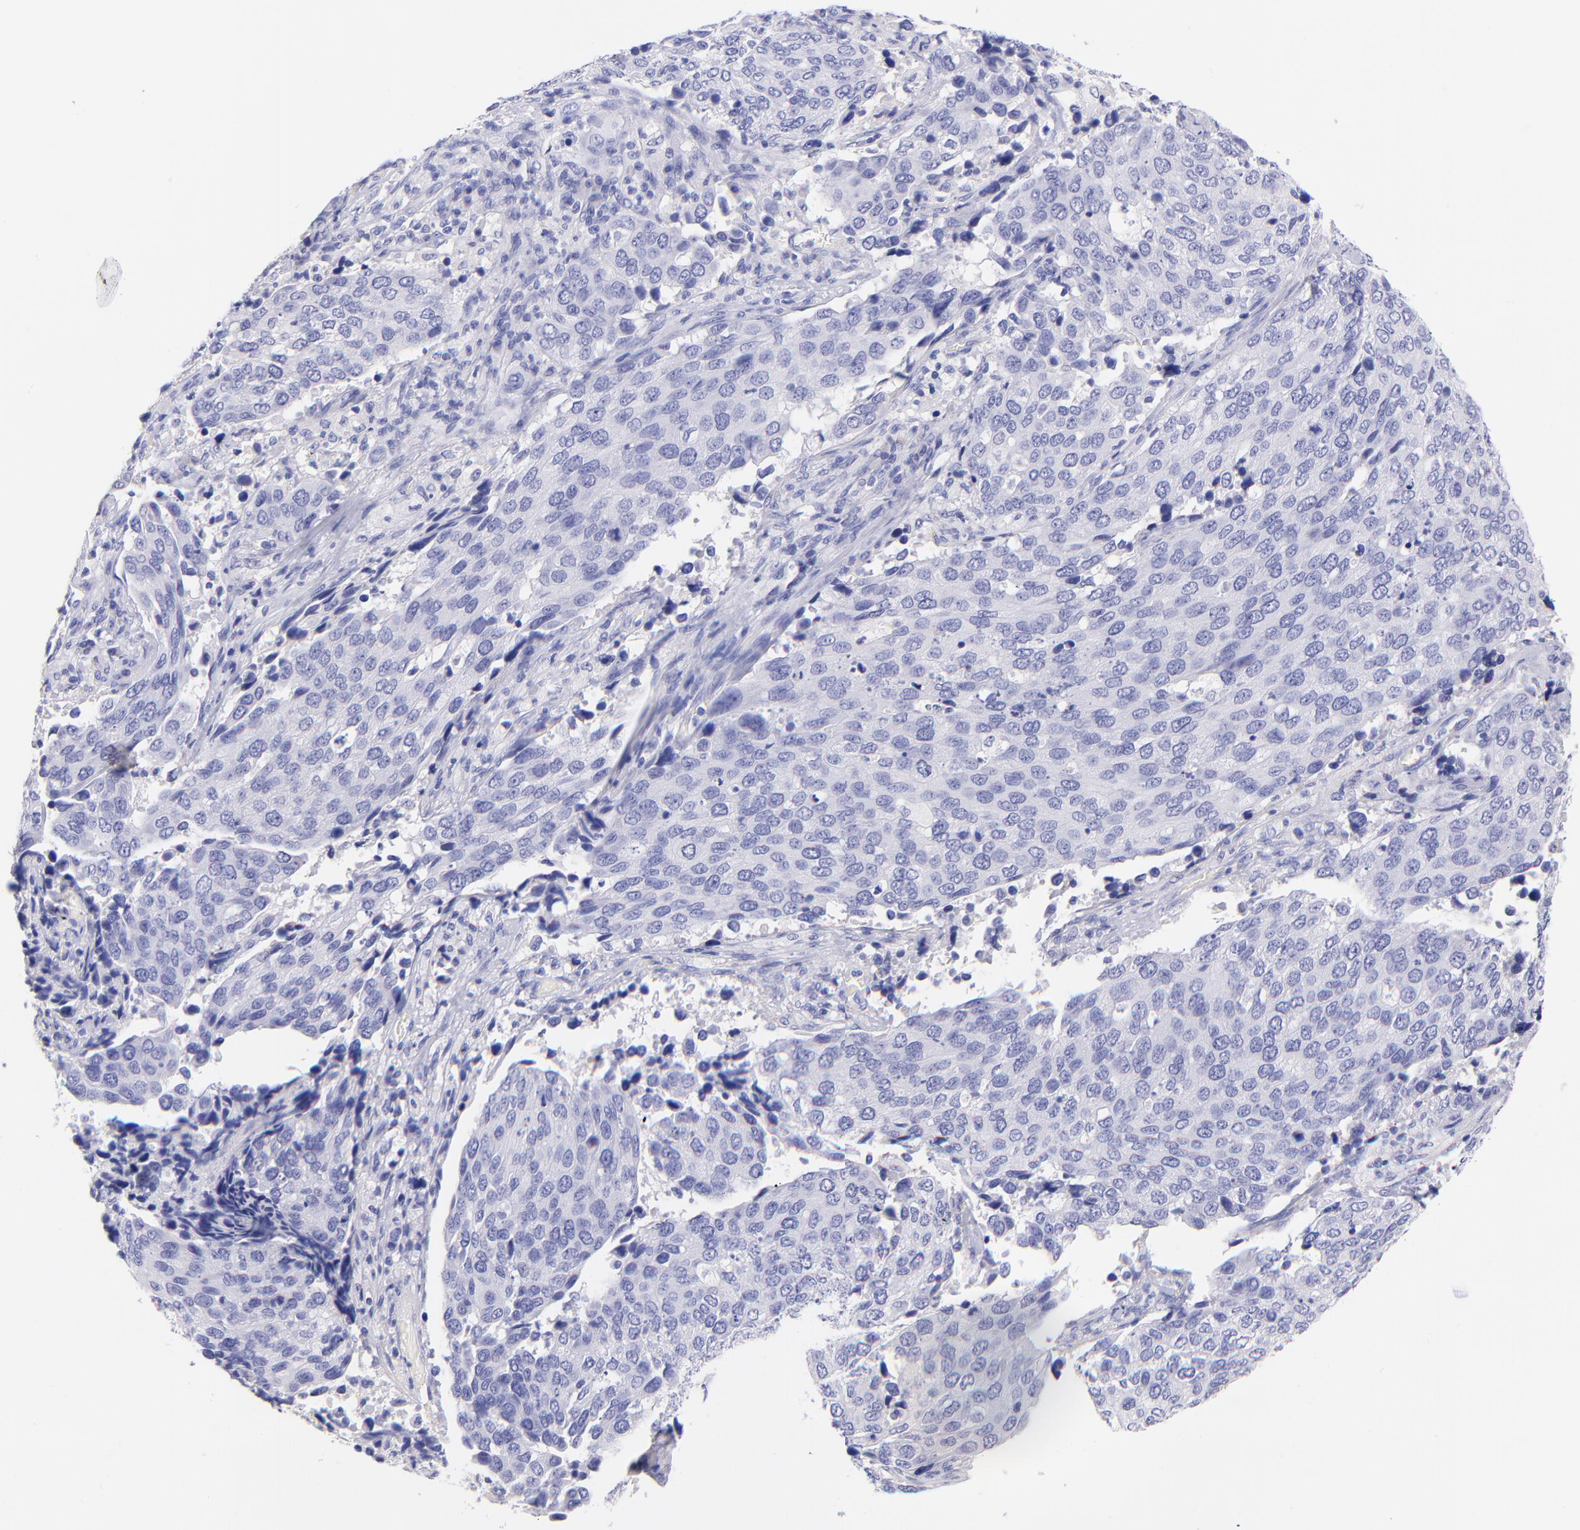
{"staining": {"intensity": "negative", "quantity": "none", "location": "none"}, "tissue": "cervical cancer", "cell_type": "Tumor cells", "image_type": "cancer", "snomed": [{"axis": "morphology", "description": "Squamous cell carcinoma, NOS"}, {"axis": "topography", "description": "Cervix"}], "caption": "Photomicrograph shows no protein expression in tumor cells of cervical cancer tissue. (Immunohistochemistry, brightfield microscopy, high magnification).", "gene": "RAB3B", "patient": {"sex": "female", "age": 54}}